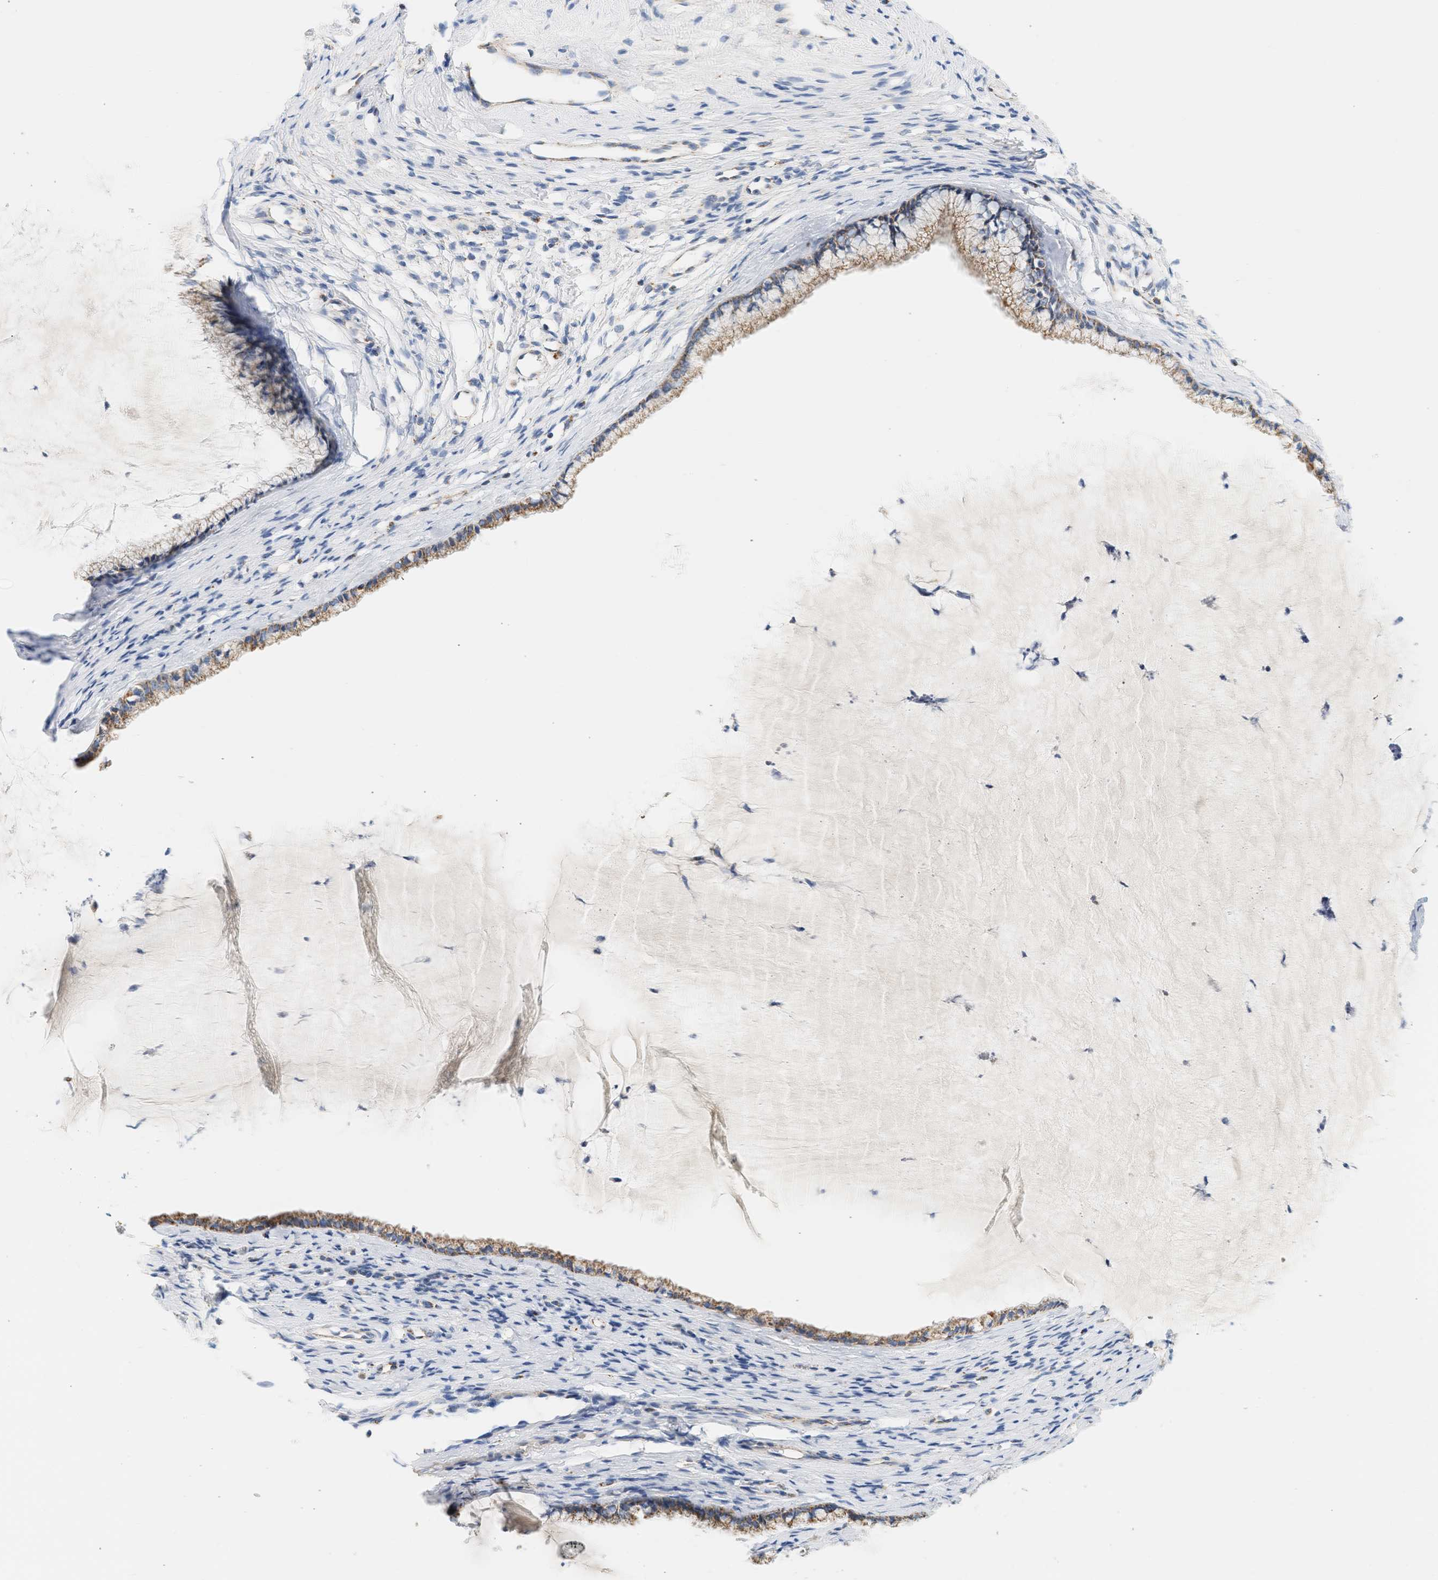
{"staining": {"intensity": "moderate", "quantity": ">75%", "location": "cytoplasmic/membranous"}, "tissue": "cervix", "cell_type": "Glandular cells", "image_type": "normal", "snomed": [{"axis": "morphology", "description": "Normal tissue, NOS"}, {"axis": "topography", "description": "Cervix"}], "caption": "The image demonstrates a brown stain indicating the presence of a protein in the cytoplasmic/membranous of glandular cells in cervix. (IHC, brightfield microscopy, high magnification).", "gene": "GRPEL2", "patient": {"sex": "female", "age": 77}}